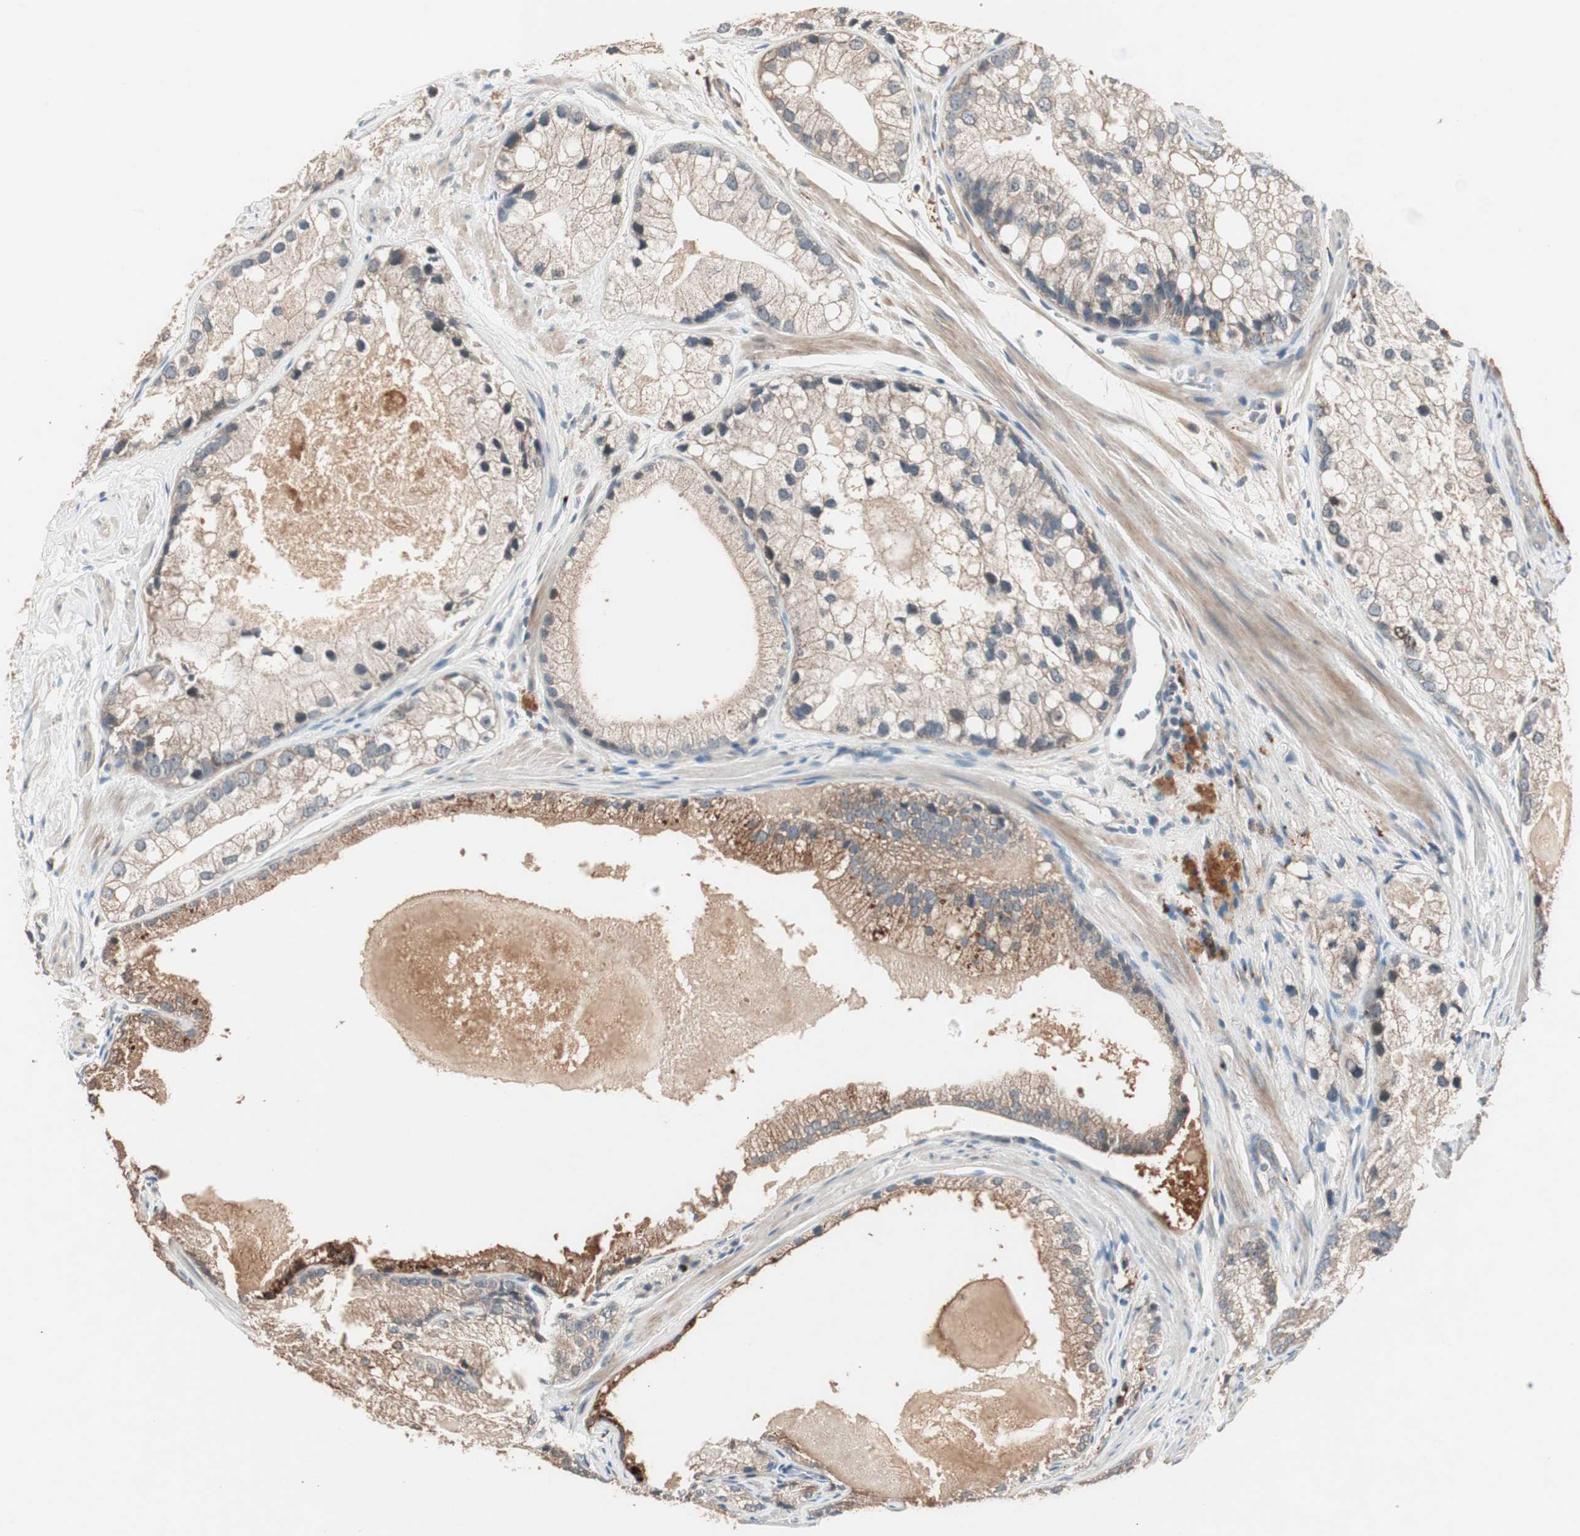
{"staining": {"intensity": "weak", "quantity": ">75%", "location": "cytoplasmic/membranous"}, "tissue": "prostate cancer", "cell_type": "Tumor cells", "image_type": "cancer", "snomed": [{"axis": "morphology", "description": "Adenocarcinoma, Low grade"}, {"axis": "topography", "description": "Prostate"}], "caption": "This micrograph shows IHC staining of human prostate cancer, with low weak cytoplasmic/membranous positivity in about >75% of tumor cells.", "gene": "NFRKB", "patient": {"sex": "male", "age": 69}}